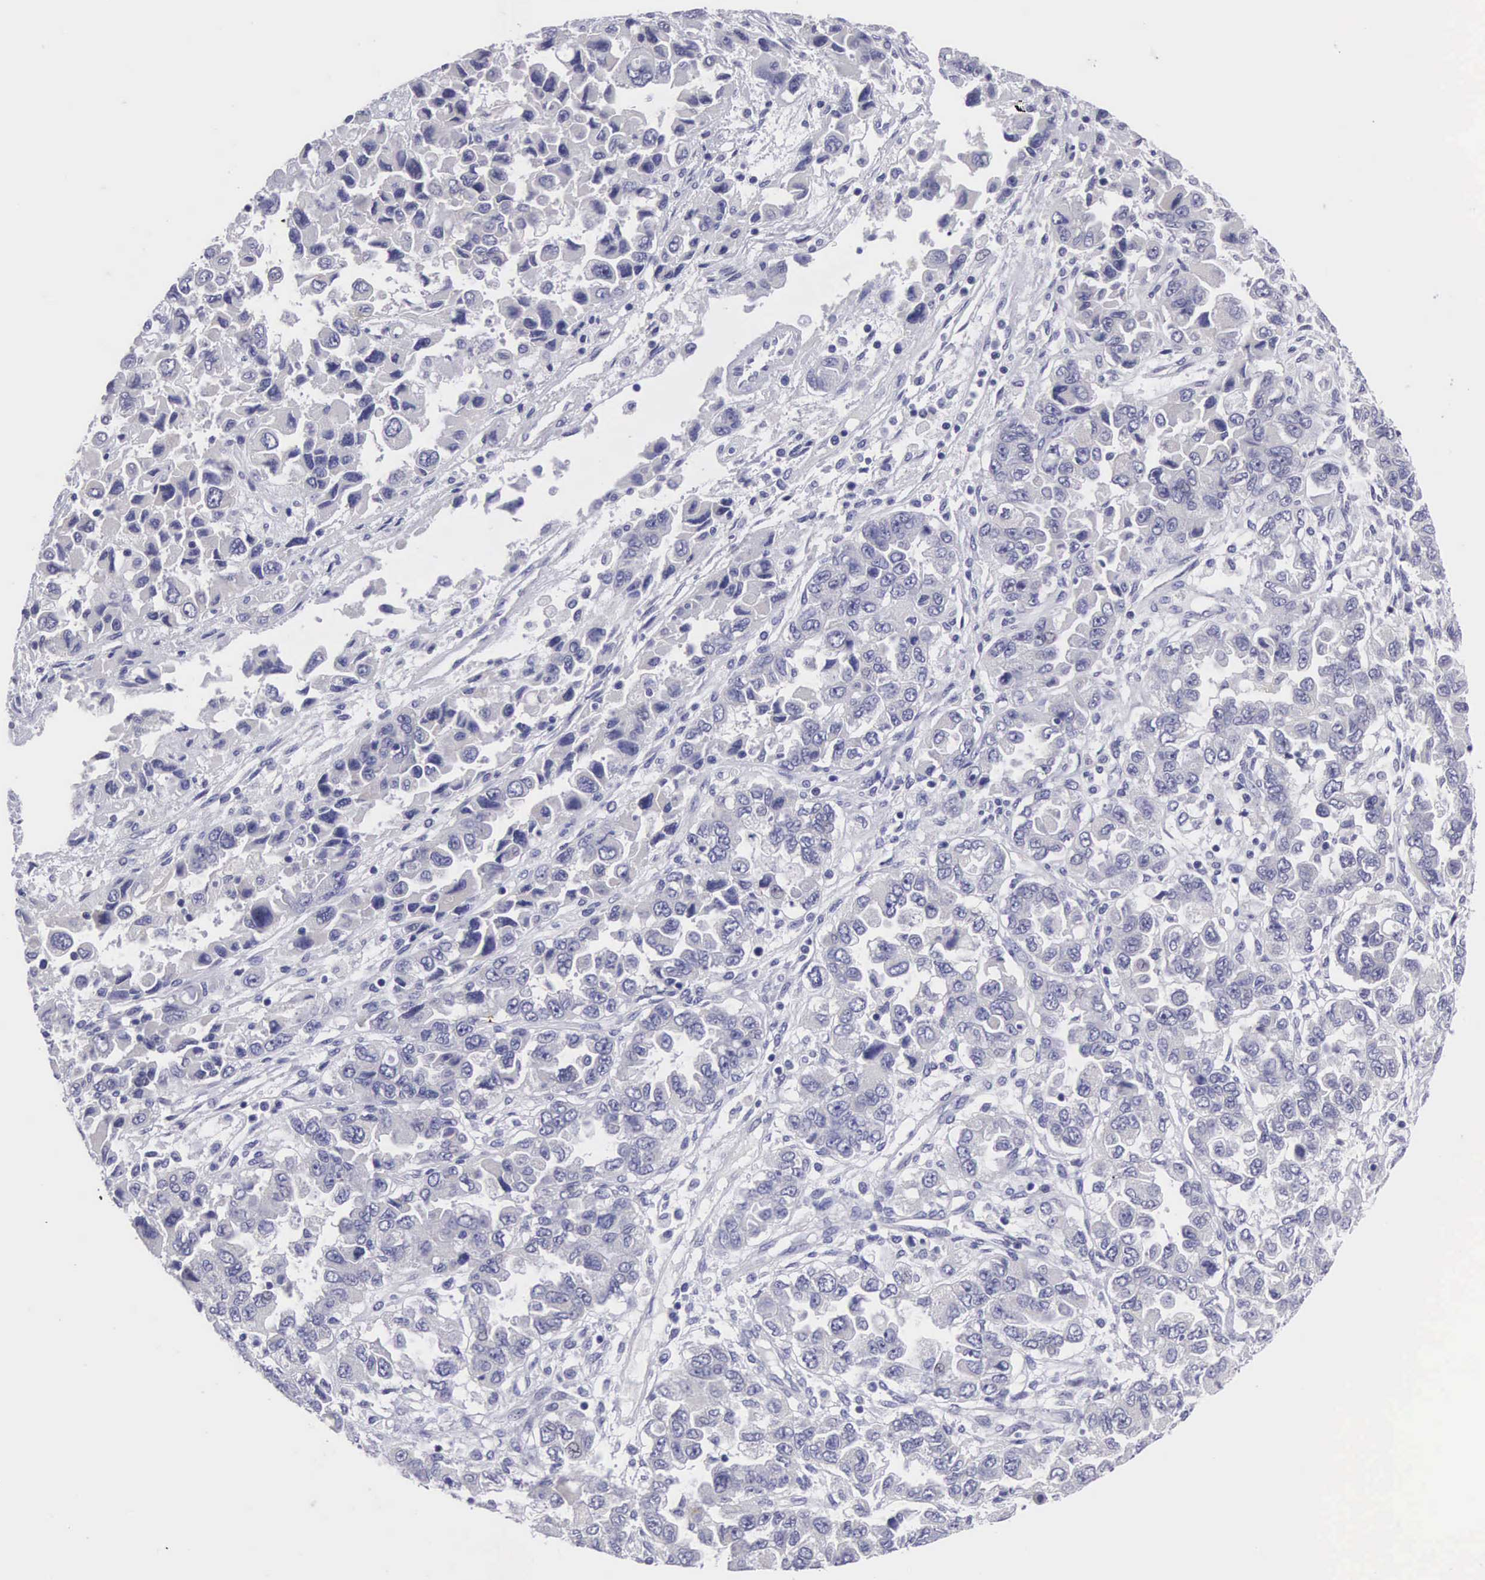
{"staining": {"intensity": "negative", "quantity": "none", "location": "none"}, "tissue": "ovarian cancer", "cell_type": "Tumor cells", "image_type": "cancer", "snomed": [{"axis": "morphology", "description": "Cystadenocarcinoma, serous, NOS"}, {"axis": "topography", "description": "Ovary"}], "caption": "Immunohistochemistry (IHC) histopathology image of ovarian cancer (serous cystadenocarcinoma) stained for a protein (brown), which demonstrates no expression in tumor cells. (DAB immunohistochemistry (IHC), high magnification).", "gene": "SLITRK4", "patient": {"sex": "female", "age": 84}}